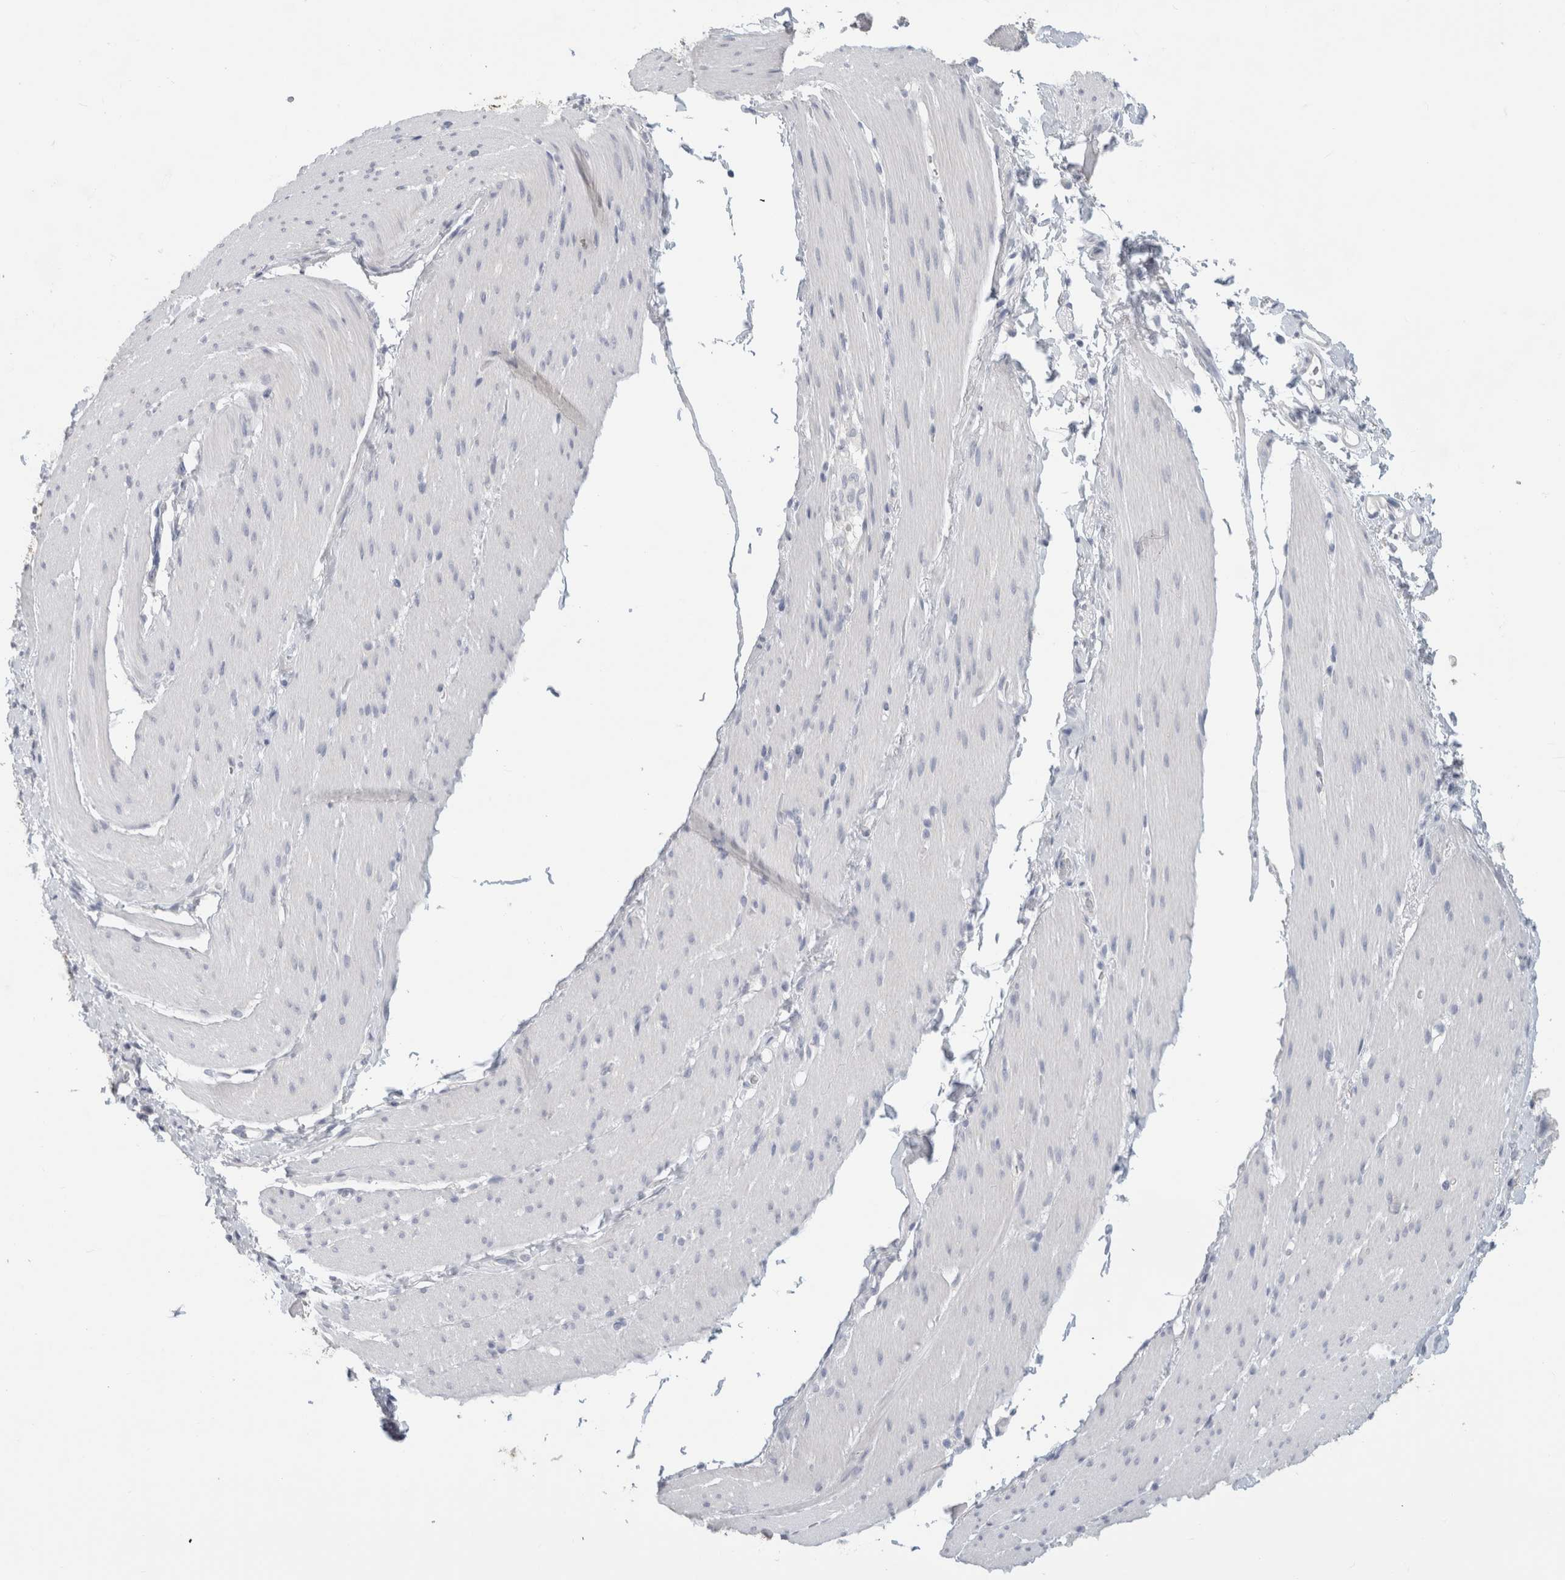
{"staining": {"intensity": "negative", "quantity": "none", "location": "none"}, "tissue": "smooth muscle", "cell_type": "Smooth muscle cells", "image_type": "normal", "snomed": [{"axis": "morphology", "description": "Normal tissue, NOS"}, {"axis": "topography", "description": "Smooth muscle"}, {"axis": "topography", "description": "Small intestine"}], "caption": "This is an immunohistochemistry (IHC) photomicrograph of benign smooth muscle. There is no positivity in smooth muscle cells.", "gene": "SLC6A1", "patient": {"sex": "female", "age": 84}}